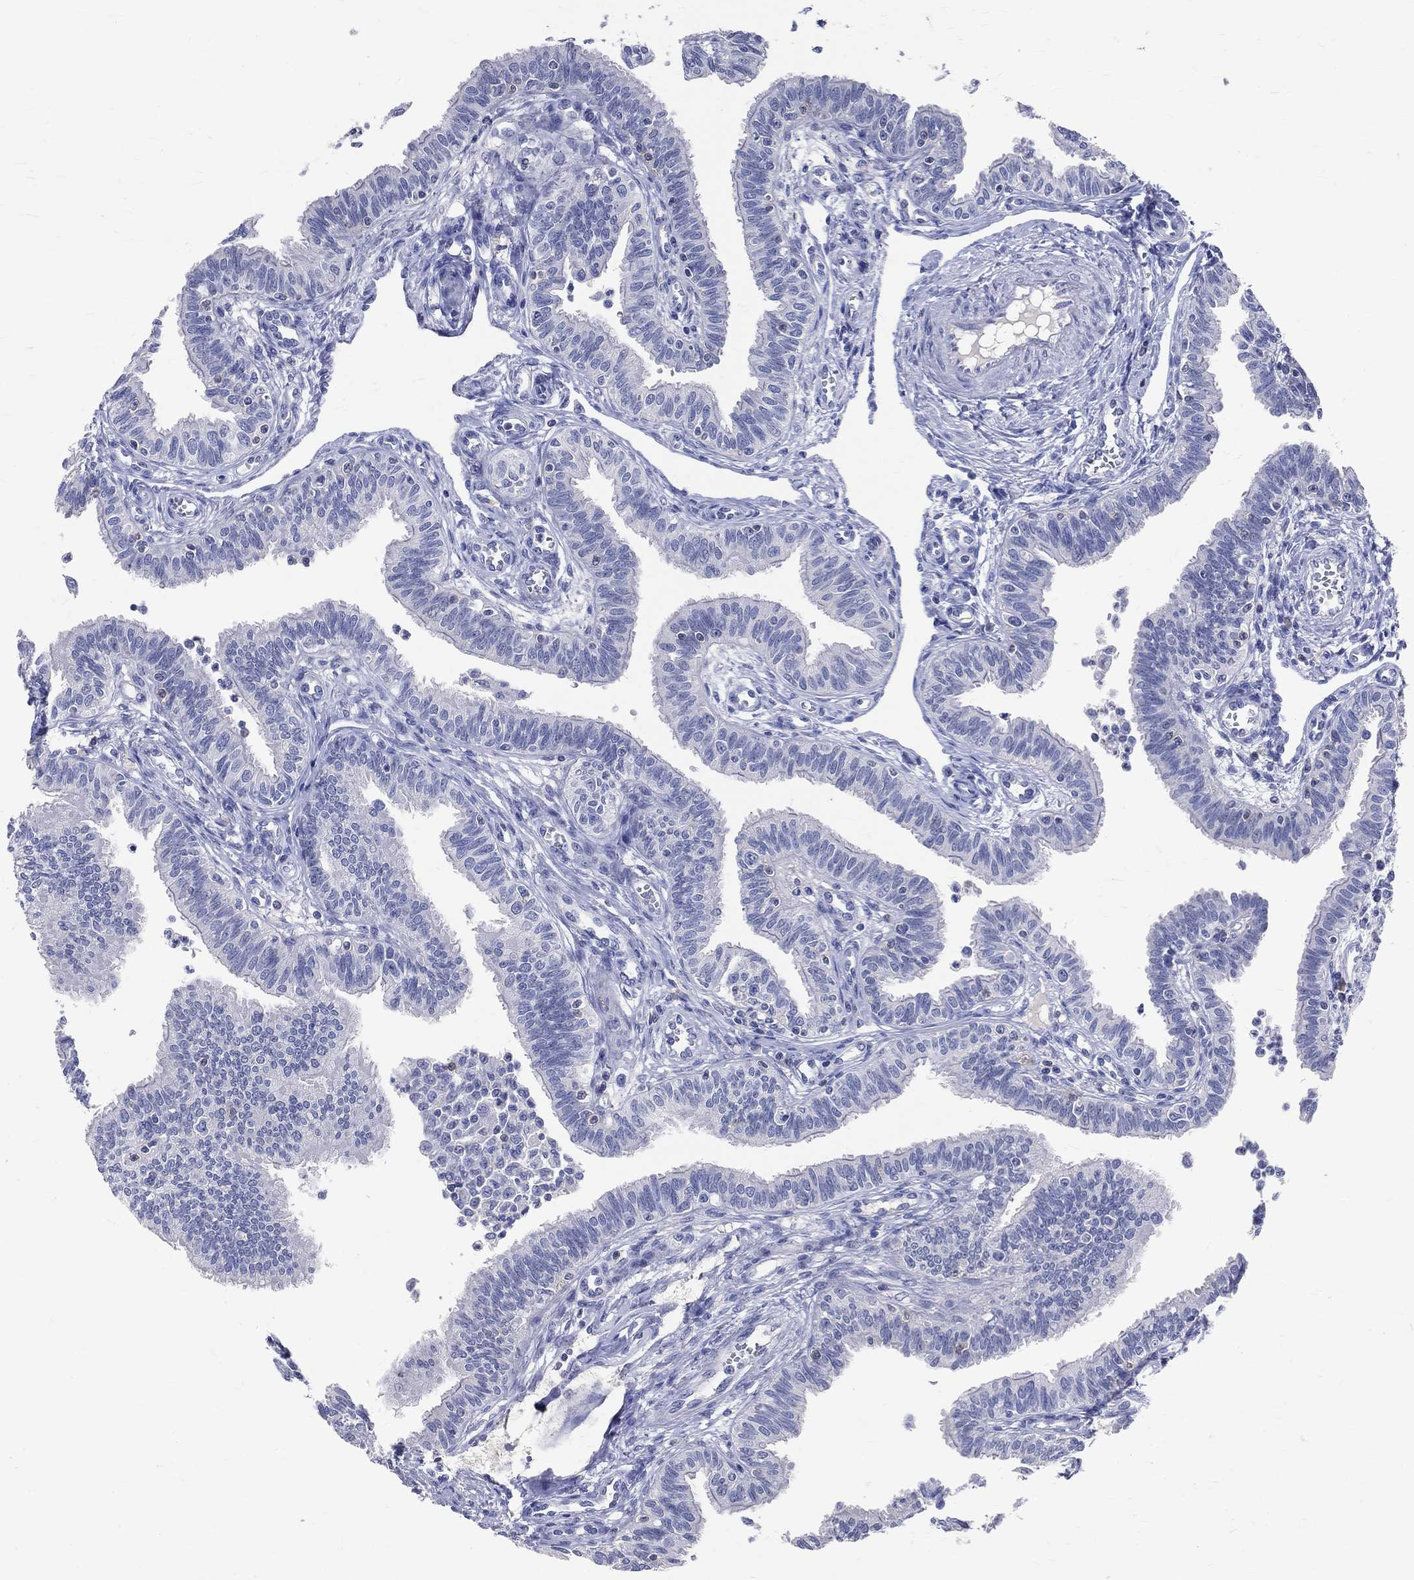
{"staining": {"intensity": "negative", "quantity": "none", "location": "none"}, "tissue": "fallopian tube", "cell_type": "Glandular cells", "image_type": "normal", "snomed": [{"axis": "morphology", "description": "Normal tissue, NOS"}, {"axis": "topography", "description": "Fallopian tube"}], "caption": "High magnification brightfield microscopy of normal fallopian tube stained with DAB (brown) and counterstained with hematoxylin (blue): glandular cells show no significant staining.", "gene": "LAT", "patient": {"sex": "female", "age": 36}}